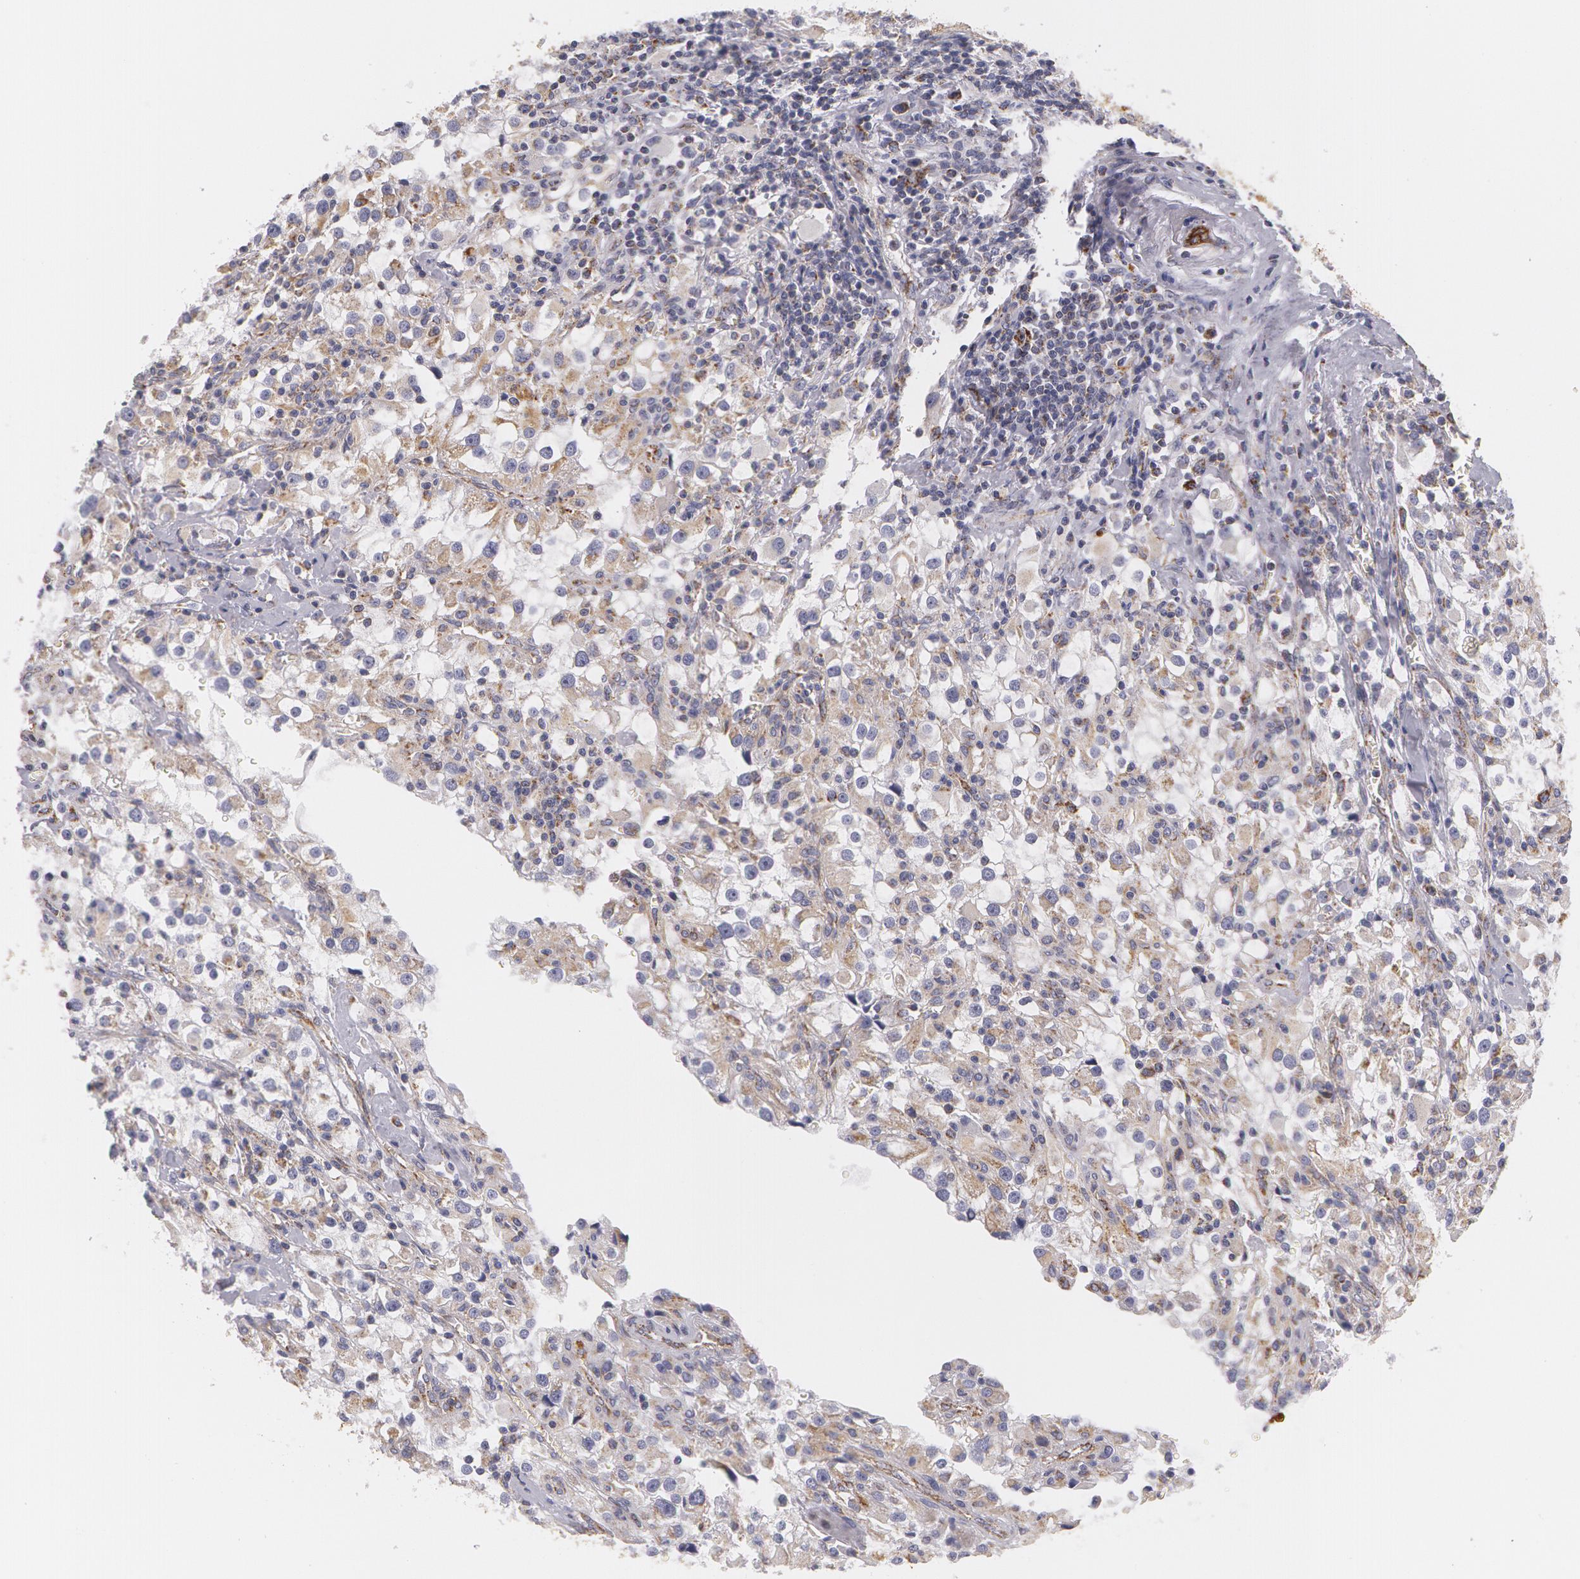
{"staining": {"intensity": "weak", "quantity": "25%-75%", "location": "cytoplasmic/membranous"}, "tissue": "renal cancer", "cell_type": "Tumor cells", "image_type": "cancer", "snomed": [{"axis": "morphology", "description": "Adenocarcinoma, NOS"}, {"axis": "topography", "description": "Kidney"}], "caption": "Renal cancer (adenocarcinoma) stained with immunohistochemistry shows weak cytoplasmic/membranous staining in approximately 25%-75% of tumor cells.", "gene": "KRT18", "patient": {"sex": "female", "age": 52}}